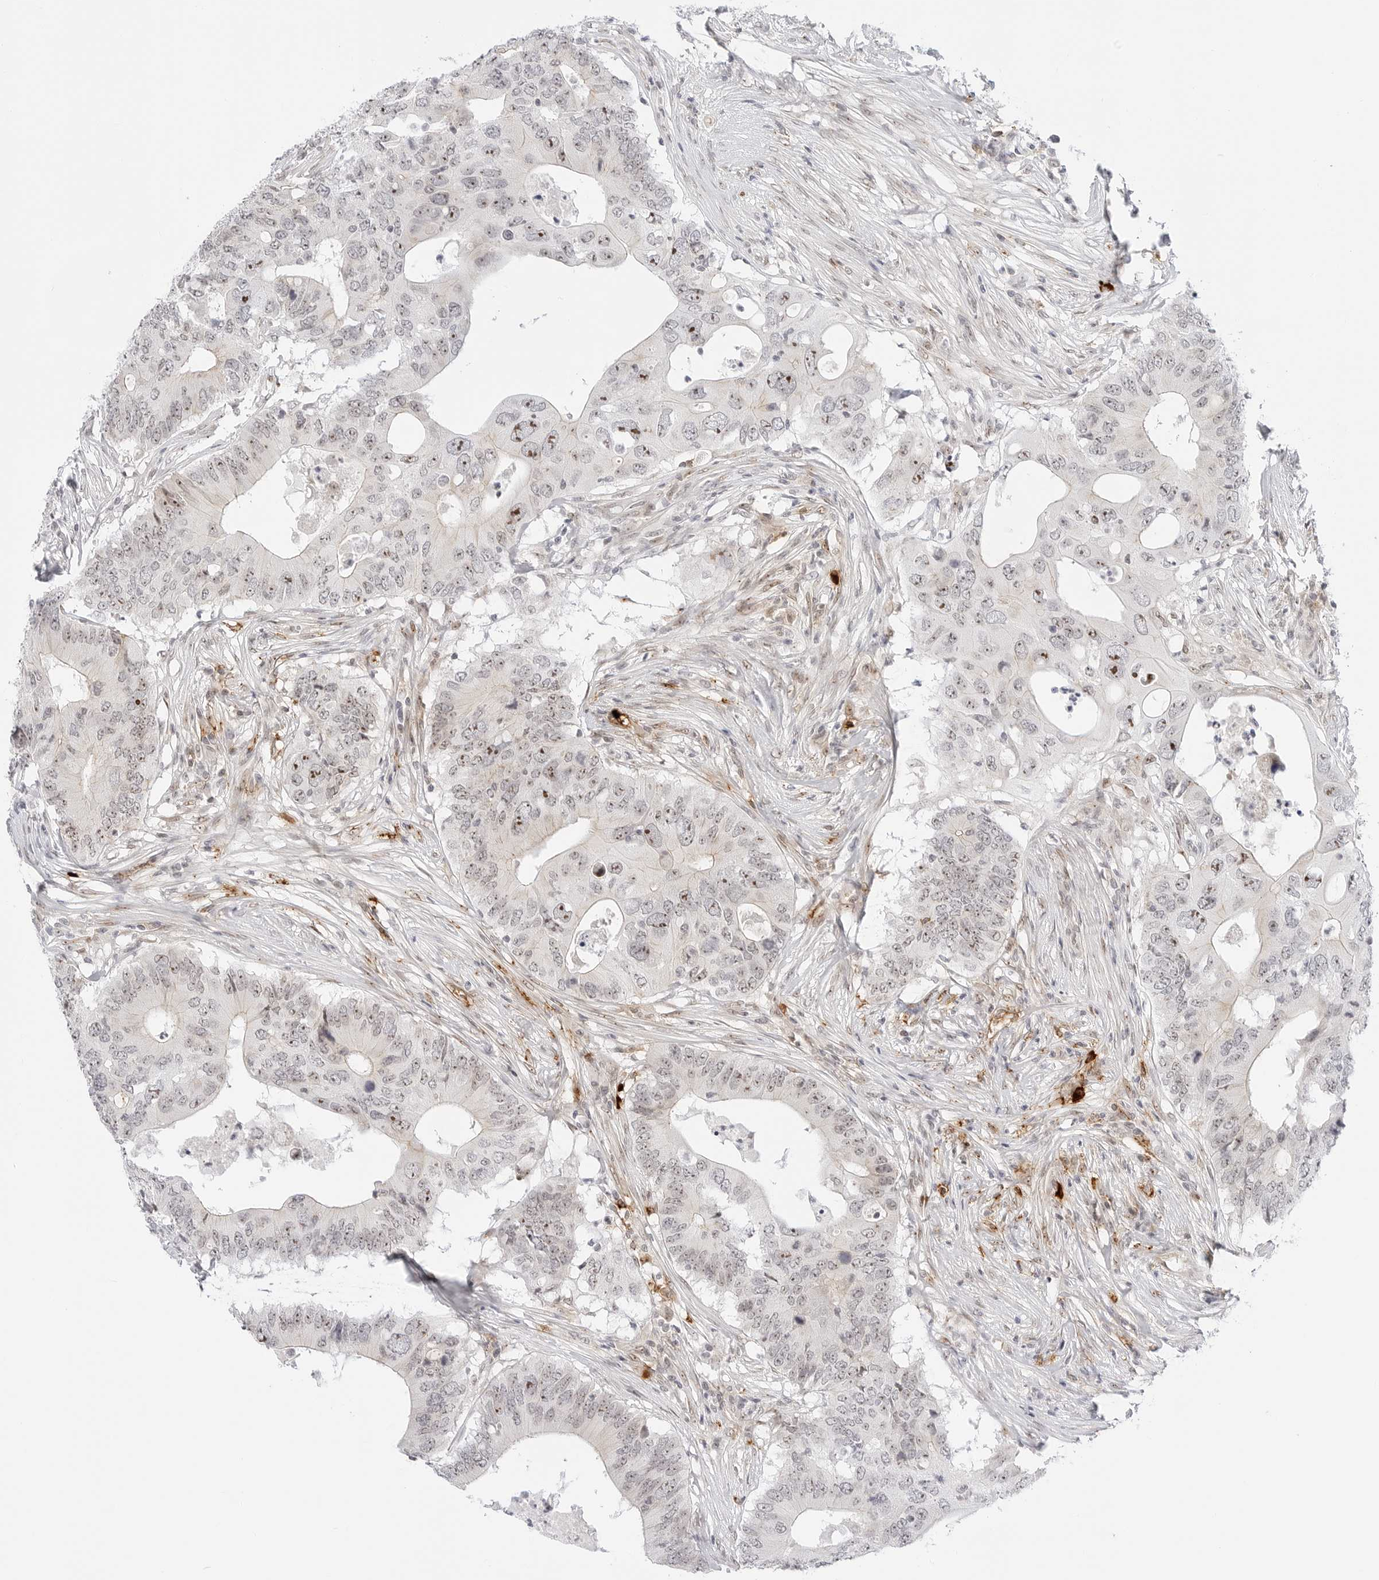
{"staining": {"intensity": "moderate", "quantity": "25%-75%", "location": "nuclear"}, "tissue": "colorectal cancer", "cell_type": "Tumor cells", "image_type": "cancer", "snomed": [{"axis": "morphology", "description": "Adenocarcinoma, NOS"}, {"axis": "topography", "description": "Colon"}], "caption": "The immunohistochemical stain highlights moderate nuclear staining in tumor cells of adenocarcinoma (colorectal) tissue.", "gene": "HIPK3", "patient": {"sex": "male", "age": 71}}